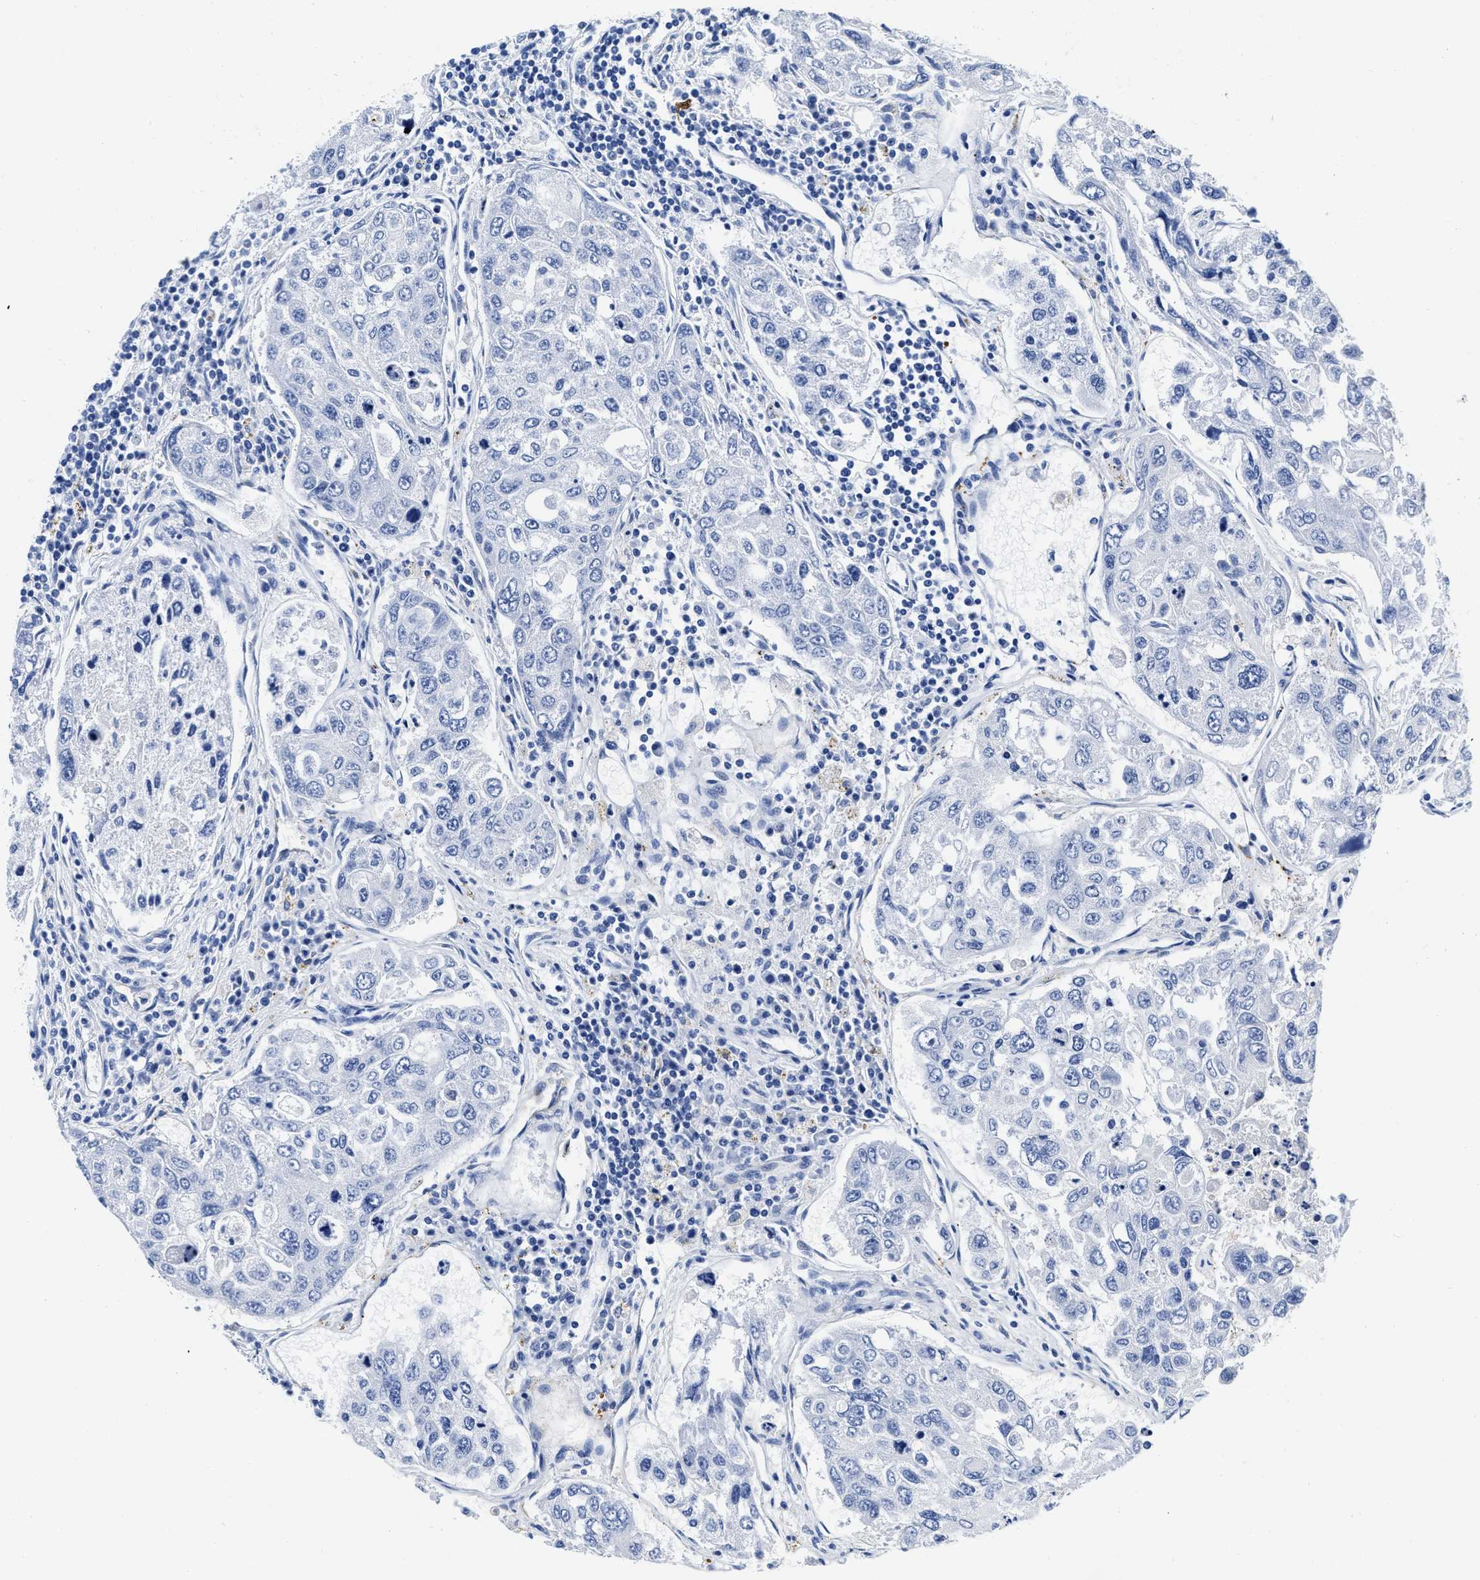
{"staining": {"intensity": "negative", "quantity": "none", "location": "none"}, "tissue": "urothelial cancer", "cell_type": "Tumor cells", "image_type": "cancer", "snomed": [{"axis": "morphology", "description": "Urothelial carcinoma, High grade"}, {"axis": "topography", "description": "Lymph node"}, {"axis": "topography", "description": "Urinary bladder"}], "caption": "This is an immunohistochemistry image of urothelial cancer. There is no positivity in tumor cells.", "gene": "TVP23B", "patient": {"sex": "male", "age": 51}}